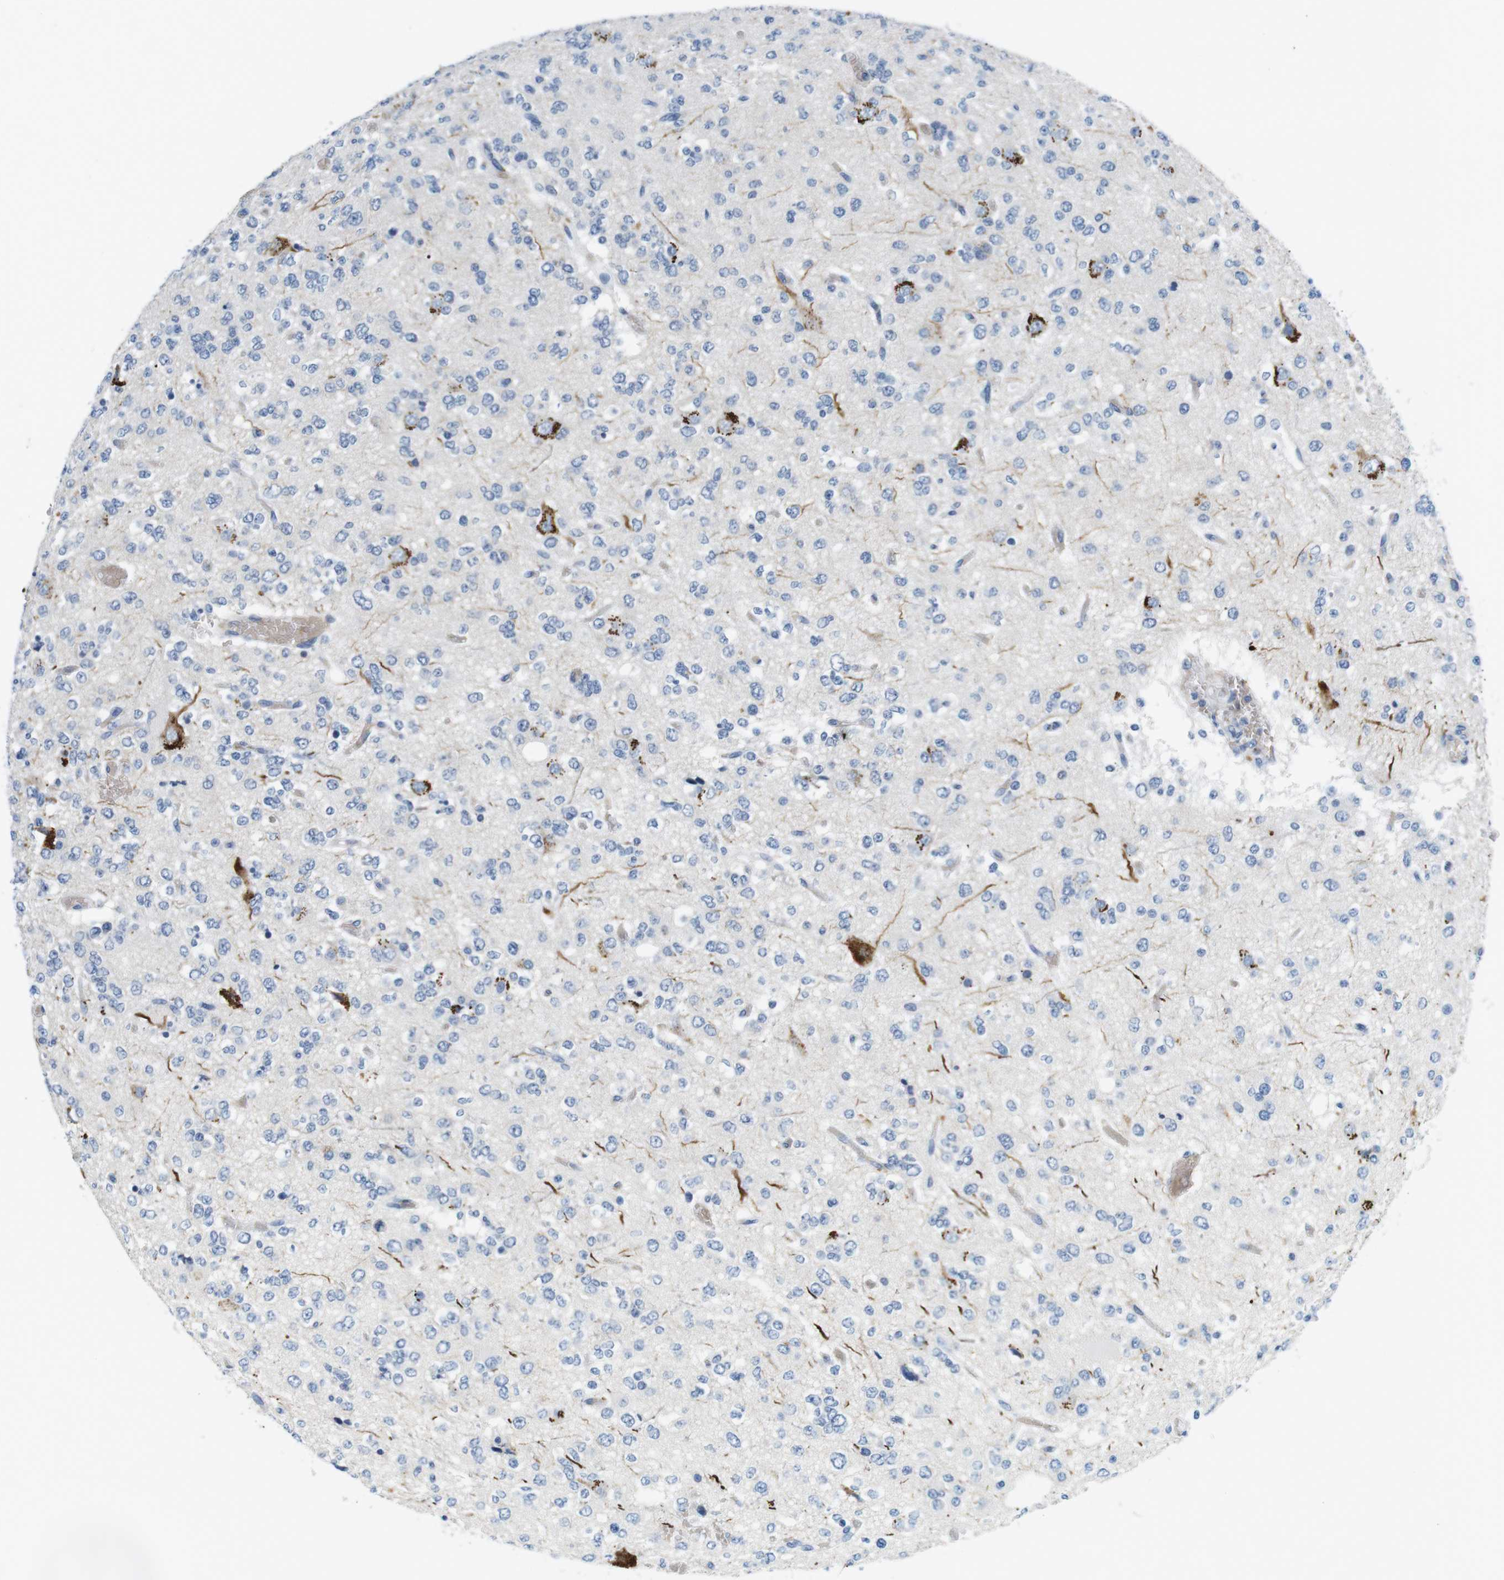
{"staining": {"intensity": "negative", "quantity": "none", "location": "none"}, "tissue": "glioma", "cell_type": "Tumor cells", "image_type": "cancer", "snomed": [{"axis": "morphology", "description": "Glioma, malignant, Low grade"}, {"axis": "topography", "description": "Brain"}], "caption": "Image shows no protein expression in tumor cells of glioma tissue.", "gene": "TFAP2C", "patient": {"sex": "male", "age": 38}}